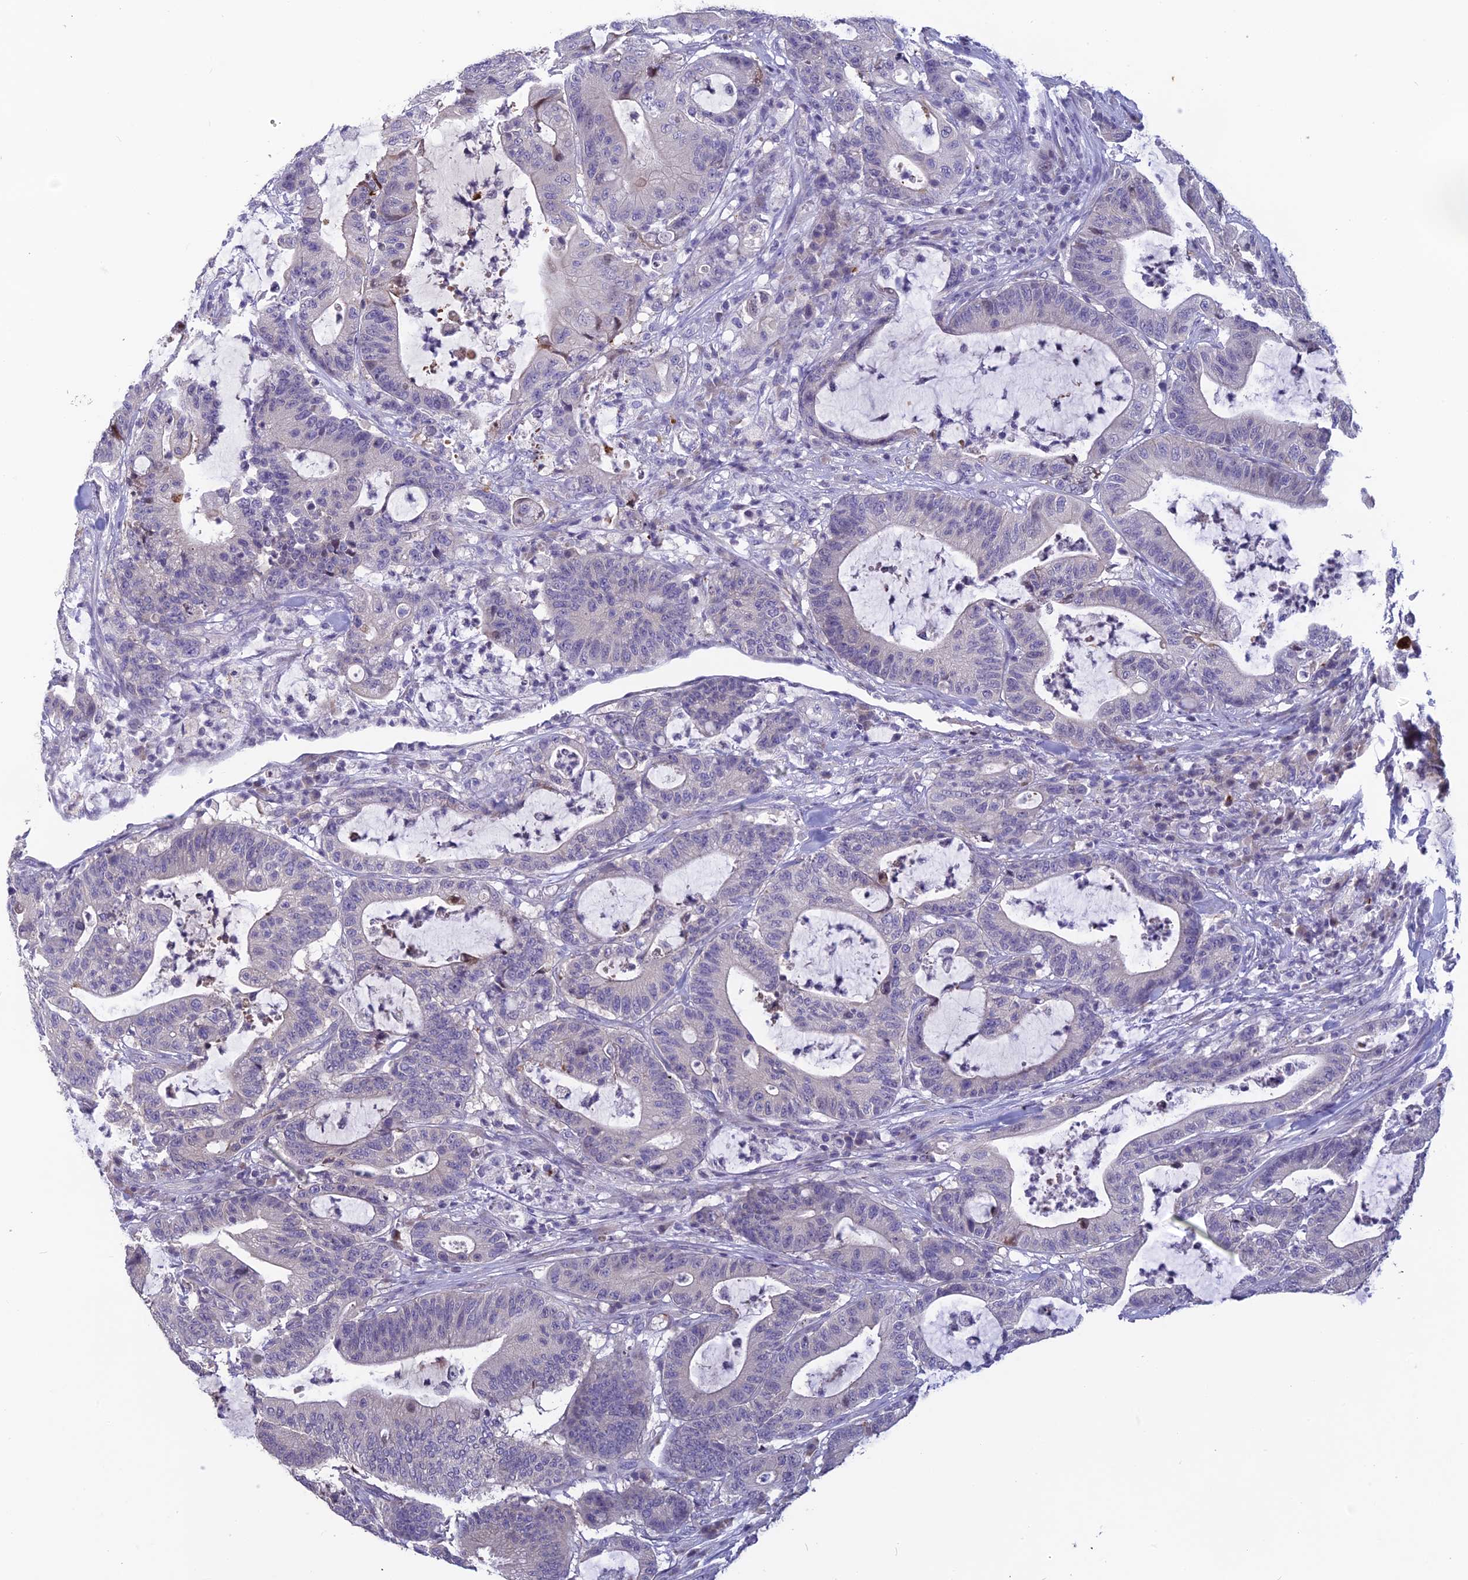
{"staining": {"intensity": "negative", "quantity": "none", "location": "none"}, "tissue": "colorectal cancer", "cell_type": "Tumor cells", "image_type": "cancer", "snomed": [{"axis": "morphology", "description": "Adenocarcinoma, NOS"}, {"axis": "topography", "description": "Colon"}], "caption": "IHC of human colorectal cancer (adenocarcinoma) demonstrates no staining in tumor cells. The staining is performed using DAB (3,3'-diaminobenzidine) brown chromogen with nuclei counter-stained in using hematoxylin.", "gene": "TMEM134", "patient": {"sex": "female", "age": 84}}